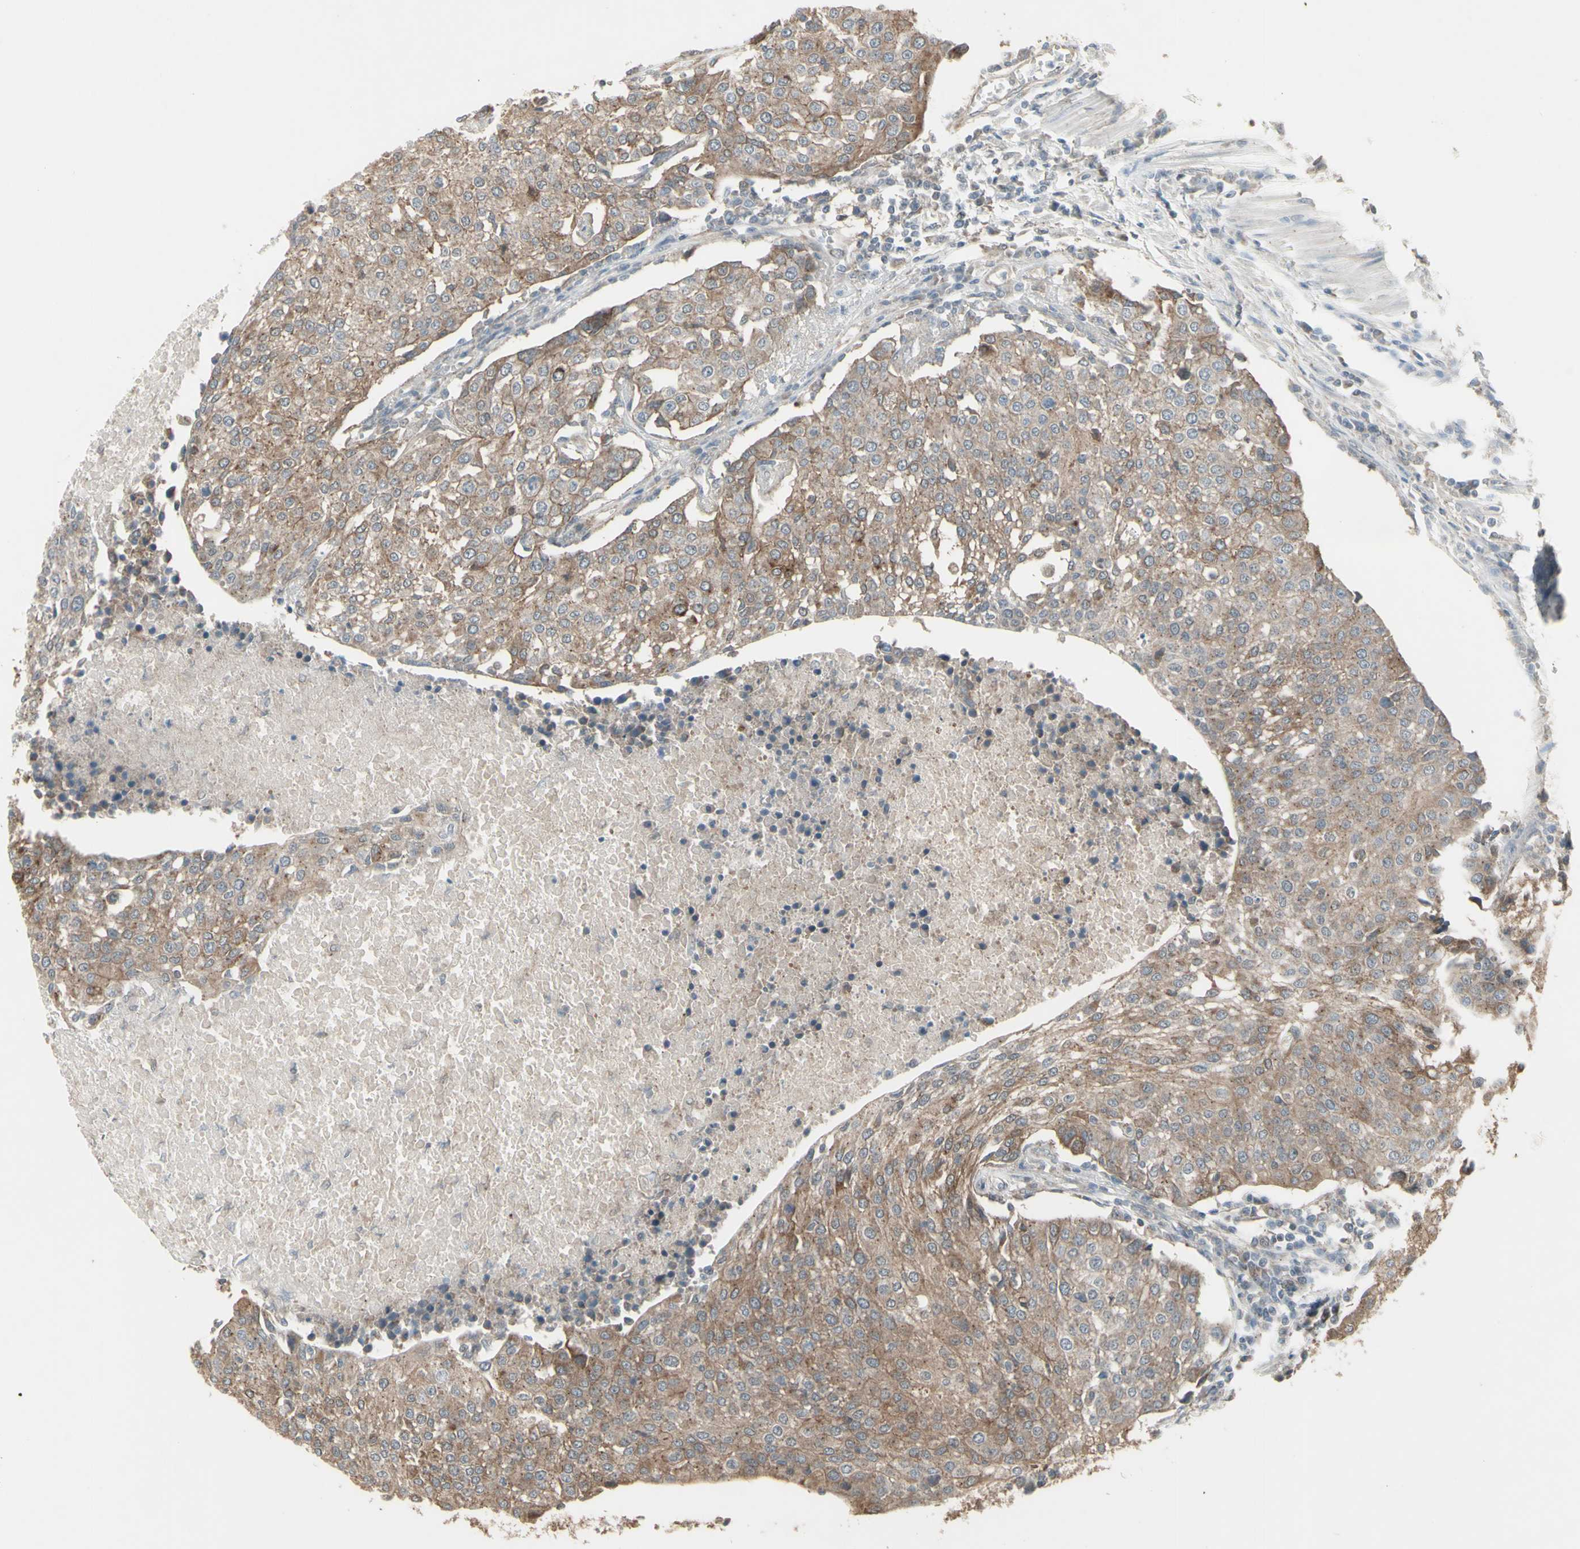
{"staining": {"intensity": "weak", "quantity": ">75%", "location": "cytoplasmic/membranous"}, "tissue": "urothelial cancer", "cell_type": "Tumor cells", "image_type": "cancer", "snomed": [{"axis": "morphology", "description": "Urothelial carcinoma, High grade"}, {"axis": "topography", "description": "Urinary bladder"}], "caption": "Immunohistochemistry (IHC) of high-grade urothelial carcinoma shows low levels of weak cytoplasmic/membranous positivity in about >75% of tumor cells. (DAB (3,3'-diaminobenzidine) IHC with brightfield microscopy, high magnification).", "gene": "FXYD3", "patient": {"sex": "female", "age": 85}}